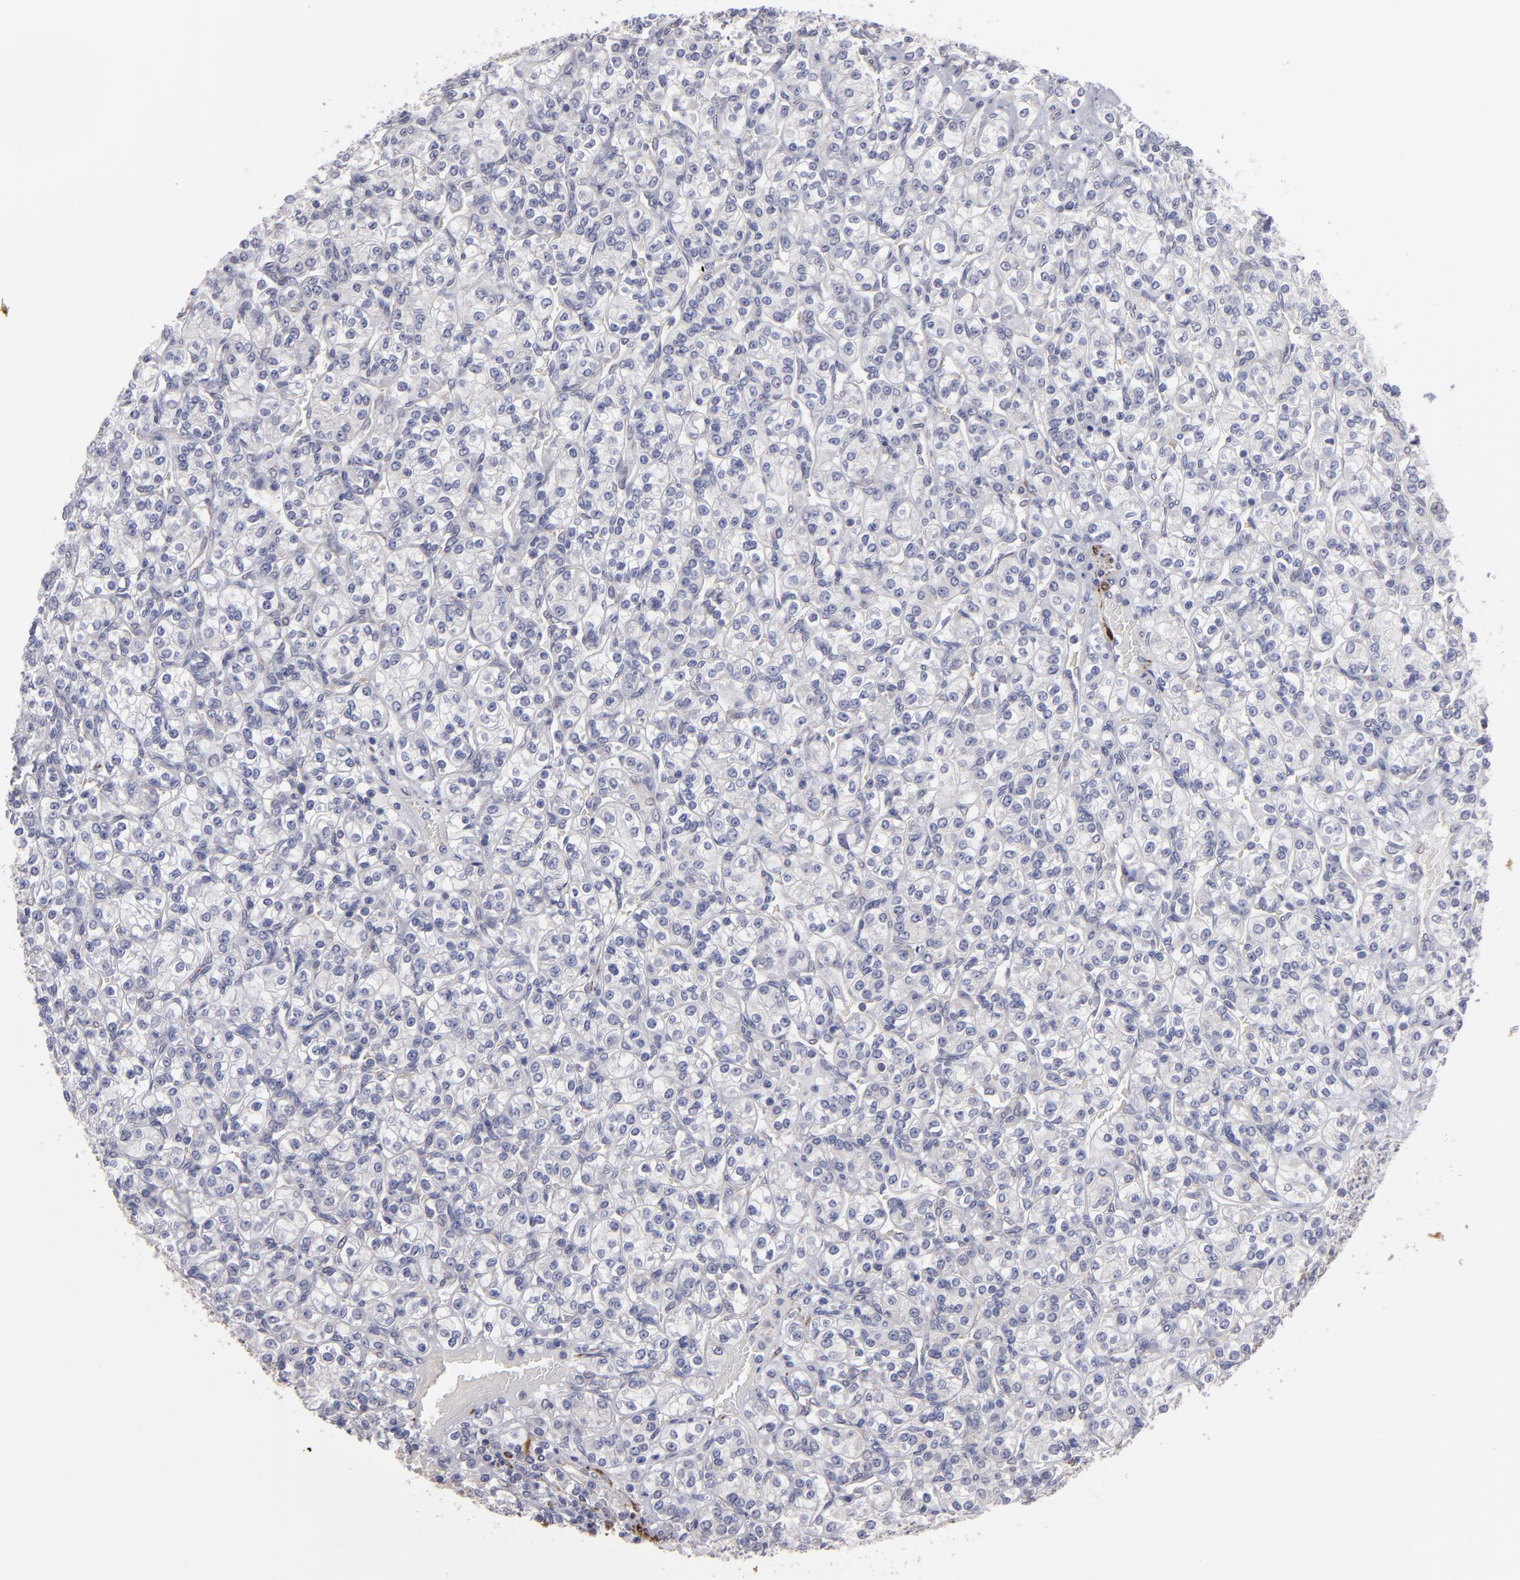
{"staining": {"intensity": "negative", "quantity": "none", "location": "none"}, "tissue": "renal cancer", "cell_type": "Tumor cells", "image_type": "cancer", "snomed": [{"axis": "morphology", "description": "Adenocarcinoma, NOS"}, {"axis": "topography", "description": "Kidney"}], "caption": "A high-resolution histopathology image shows immunohistochemistry (IHC) staining of renal cancer (adenocarcinoma), which shows no significant positivity in tumor cells.", "gene": "SLMAP", "patient": {"sex": "male", "age": 77}}